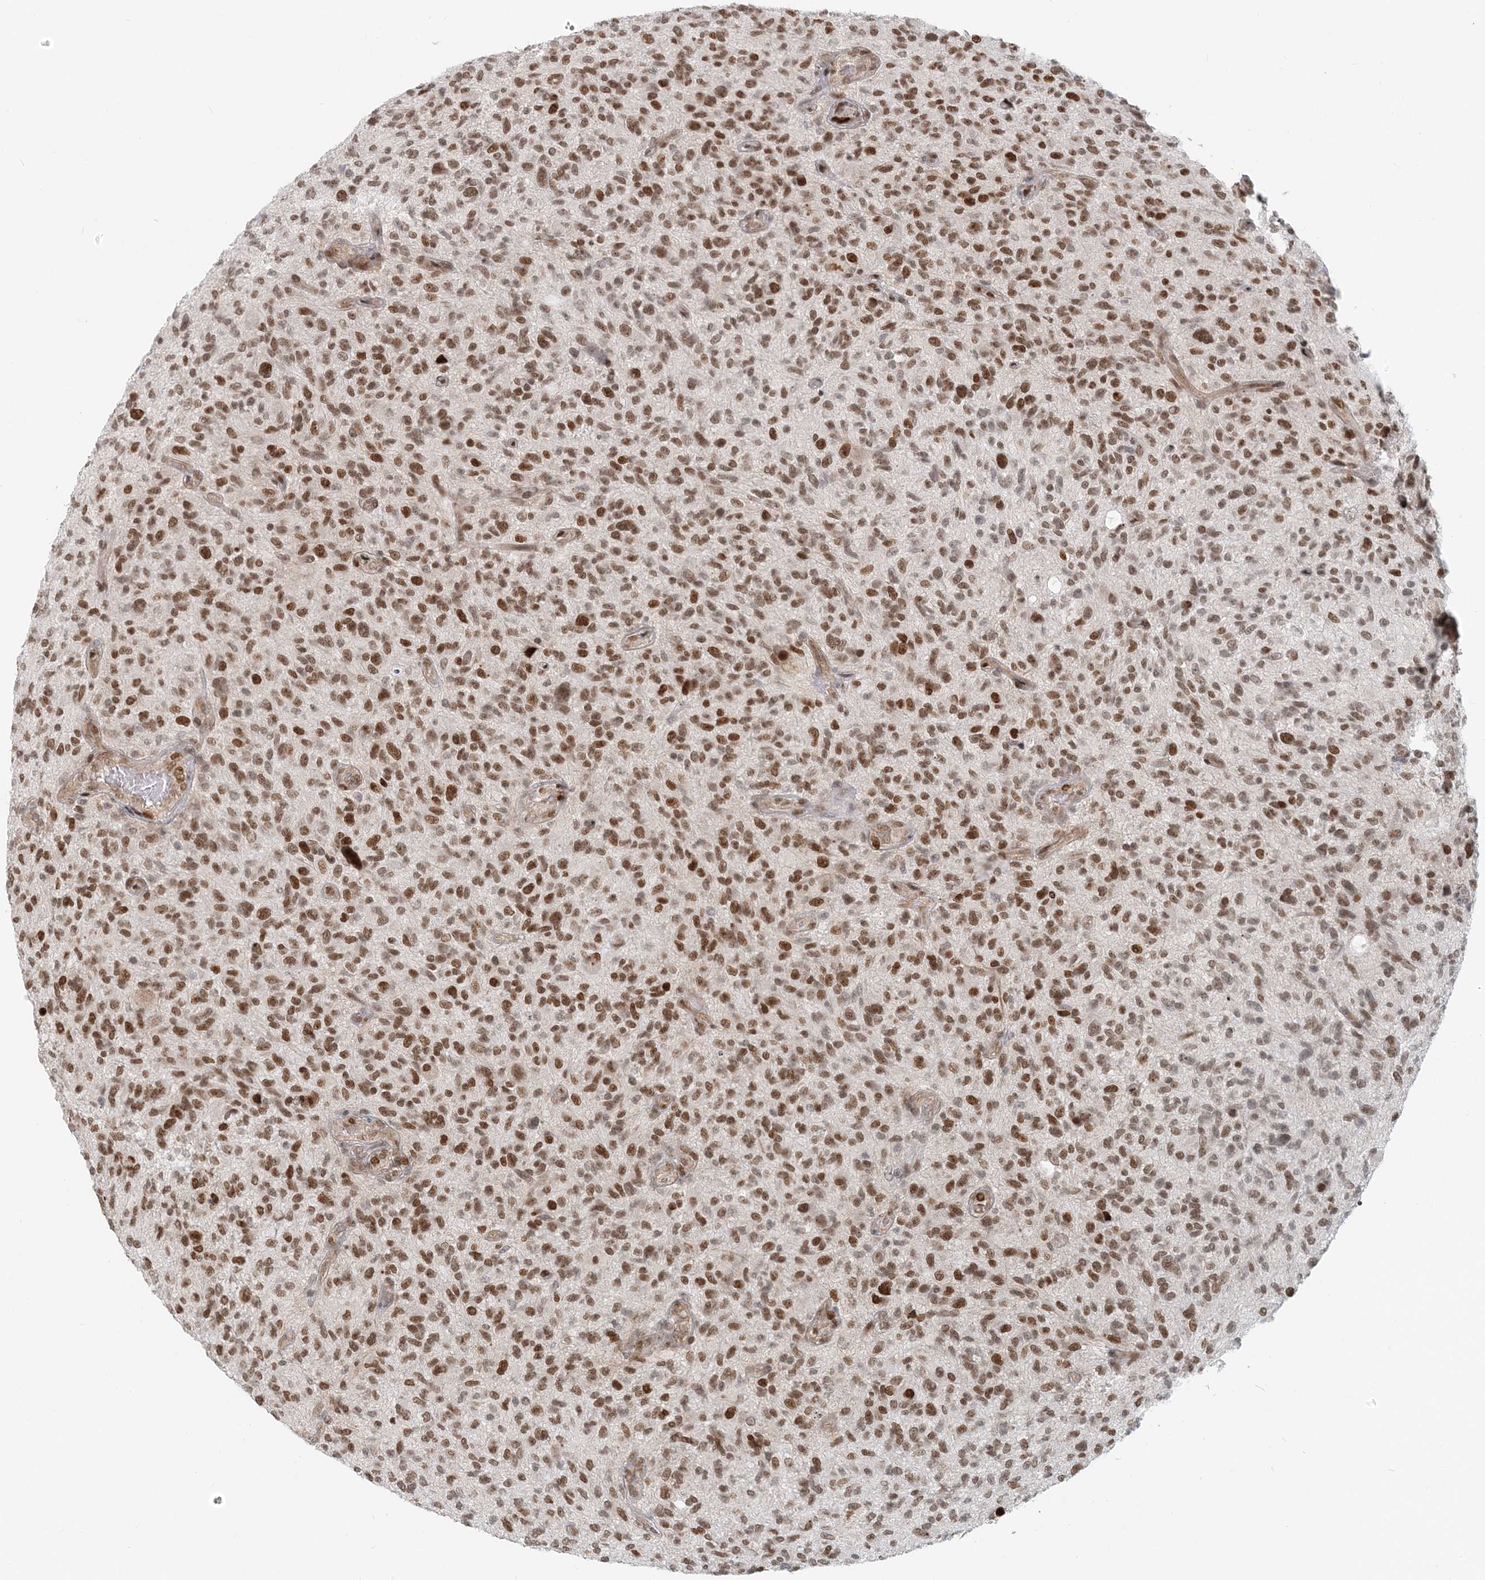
{"staining": {"intensity": "moderate", "quantity": ">75%", "location": "nuclear"}, "tissue": "glioma", "cell_type": "Tumor cells", "image_type": "cancer", "snomed": [{"axis": "morphology", "description": "Glioma, malignant, High grade"}, {"axis": "topography", "description": "Brain"}], "caption": "Malignant high-grade glioma stained with a protein marker displays moderate staining in tumor cells.", "gene": "BAZ1B", "patient": {"sex": "male", "age": 47}}